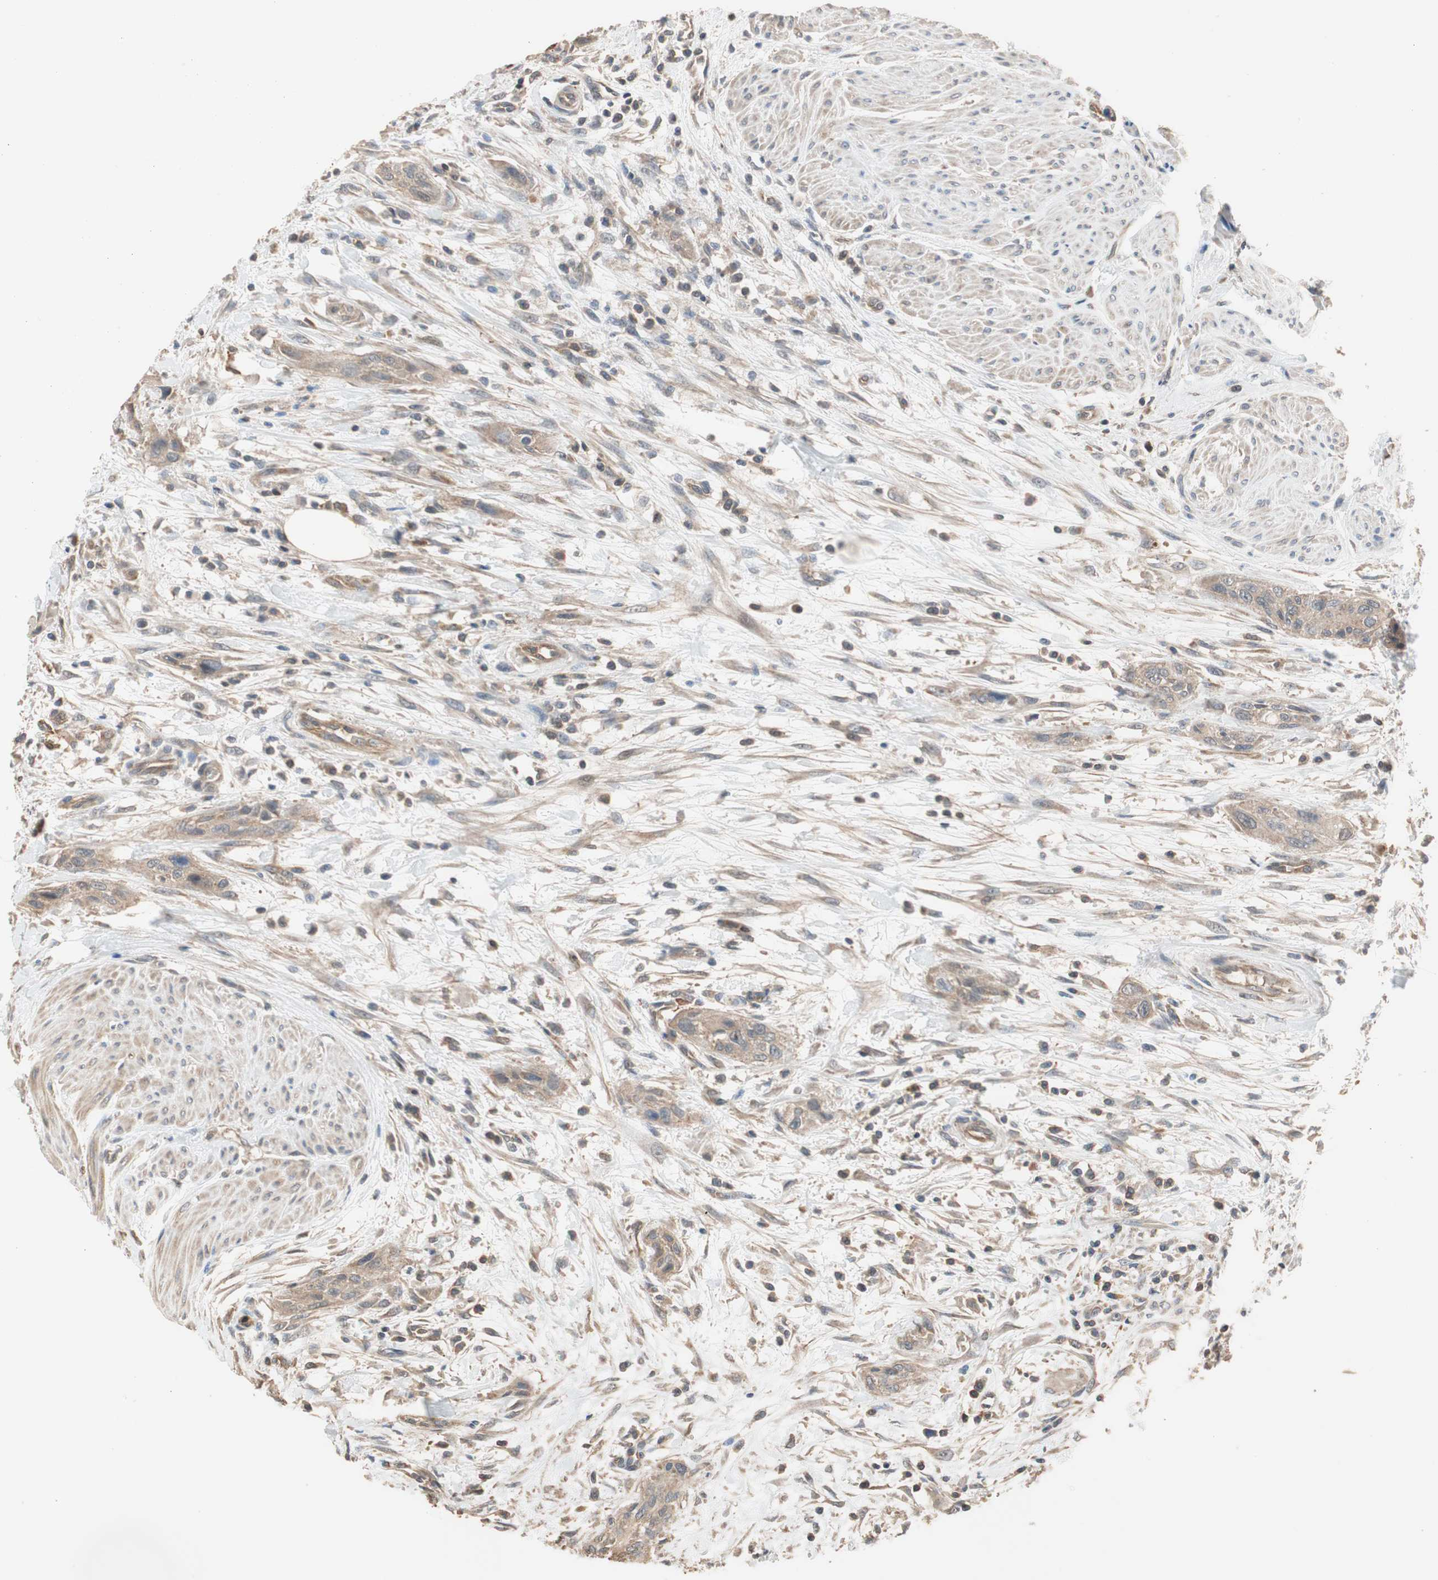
{"staining": {"intensity": "weak", "quantity": ">75%", "location": "cytoplasmic/membranous"}, "tissue": "urothelial cancer", "cell_type": "Tumor cells", "image_type": "cancer", "snomed": [{"axis": "morphology", "description": "Urothelial carcinoma, High grade"}, {"axis": "topography", "description": "Urinary bladder"}], "caption": "DAB (3,3'-diaminobenzidine) immunohistochemical staining of human urothelial carcinoma (high-grade) exhibits weak cytoplasmic/membranous protein expression in approximately >75% of tumor cells.", "gene": "MAP4K2", "patient": {"sex": "male", "age": 35}}